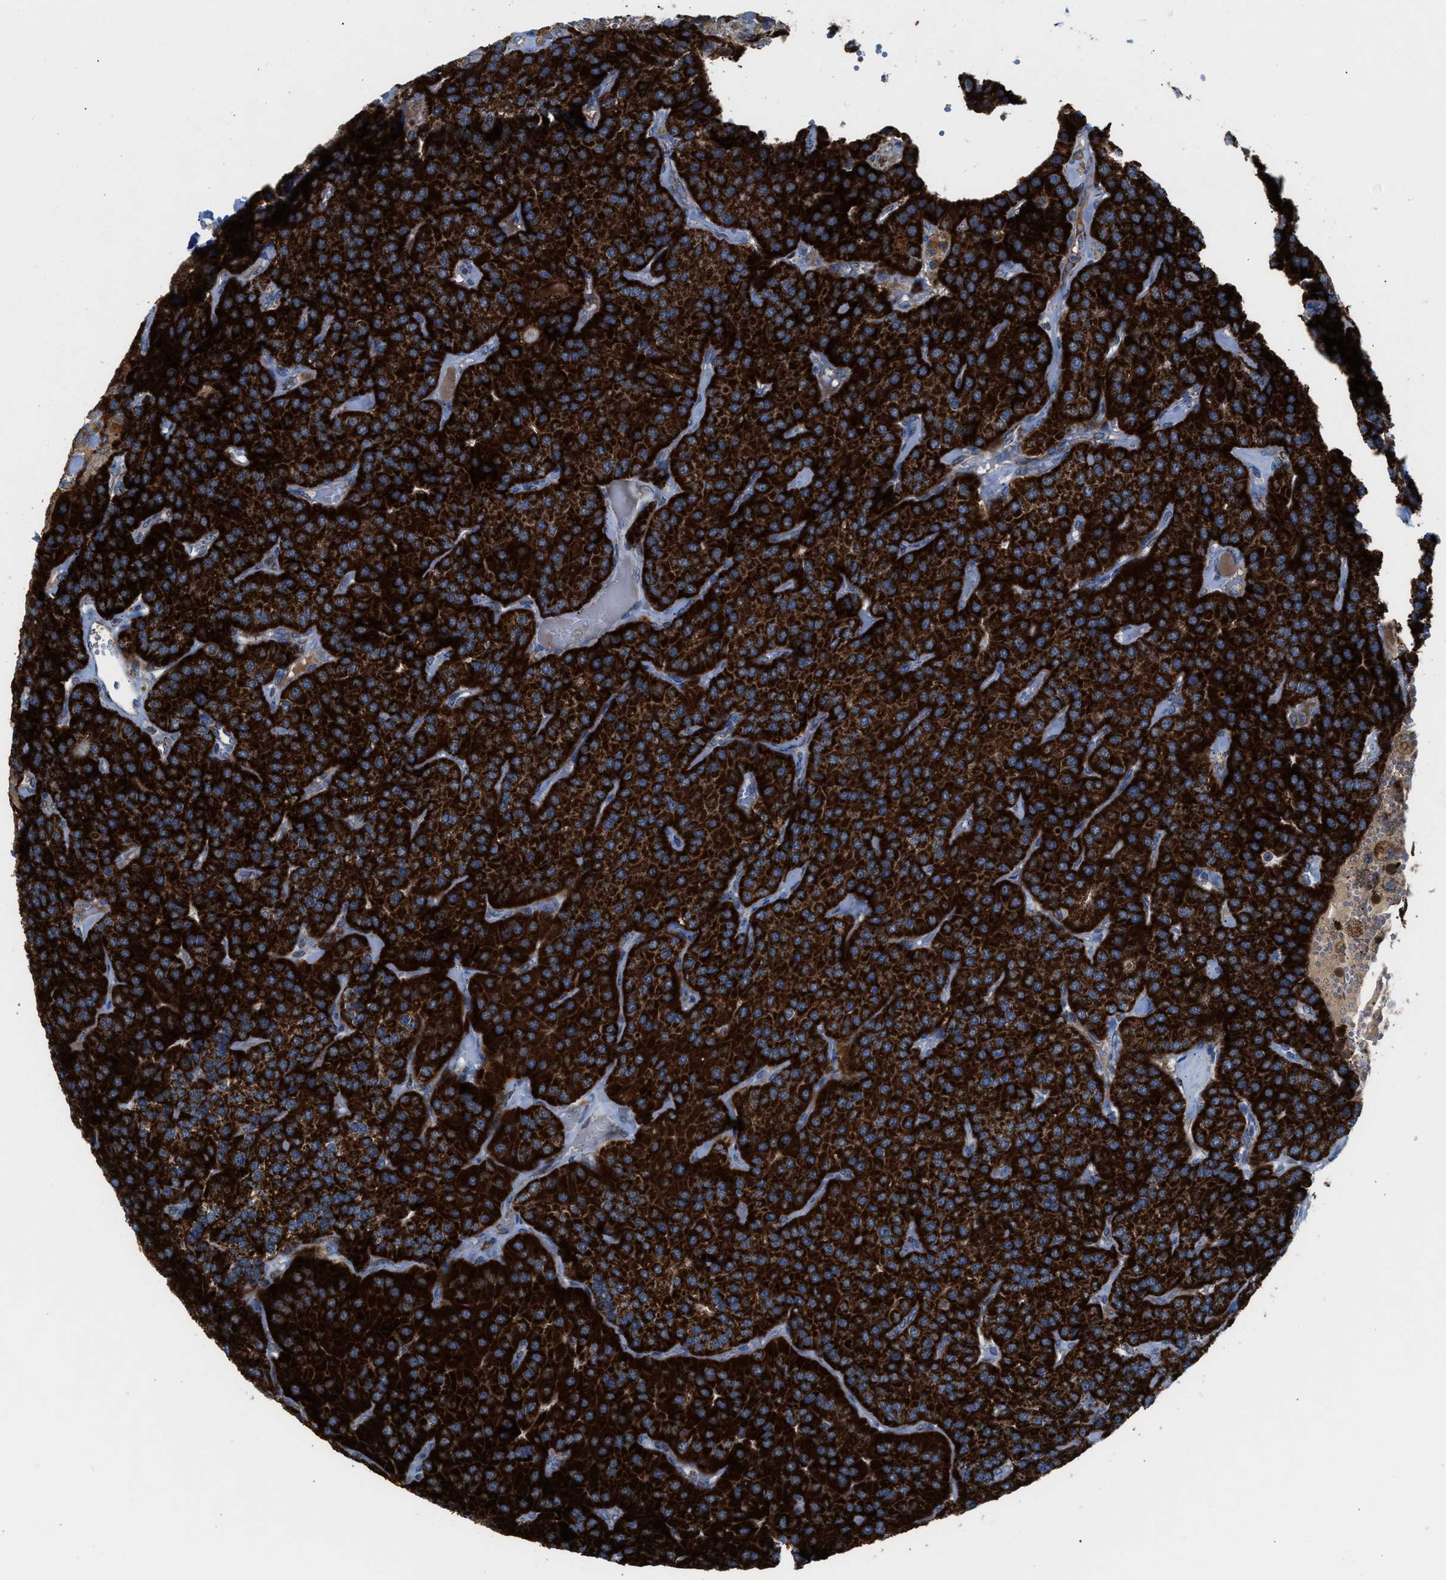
{"staining": {"intensity": "strong", "quantity": ">75%", "location": "cytoplasmic/membranous"}, "tissue": "parathyroid gland", "cell_type": "Glandular cells", "image_type": "normal", "snomed": [{"axis": "morphology", "description": "Normal tissue, NOS"}, {"axis": "morphology", "description": "Adenoma, NOS"}, {"axis": "topography", "description": "Parathyroid gland"}], "caption": "Parathyroid gland stained for a protein reveals strong cytoplasmic/membranous positivity in glandular cells. The staining is performed using DAB (3,3'-diaminobenzidine) brown chromogen to label protein expression. The nuclei are counter-stained blue using hematoxylin.", "gene": "PMPCA", "patient": {"sex": "female", "age": 86}}